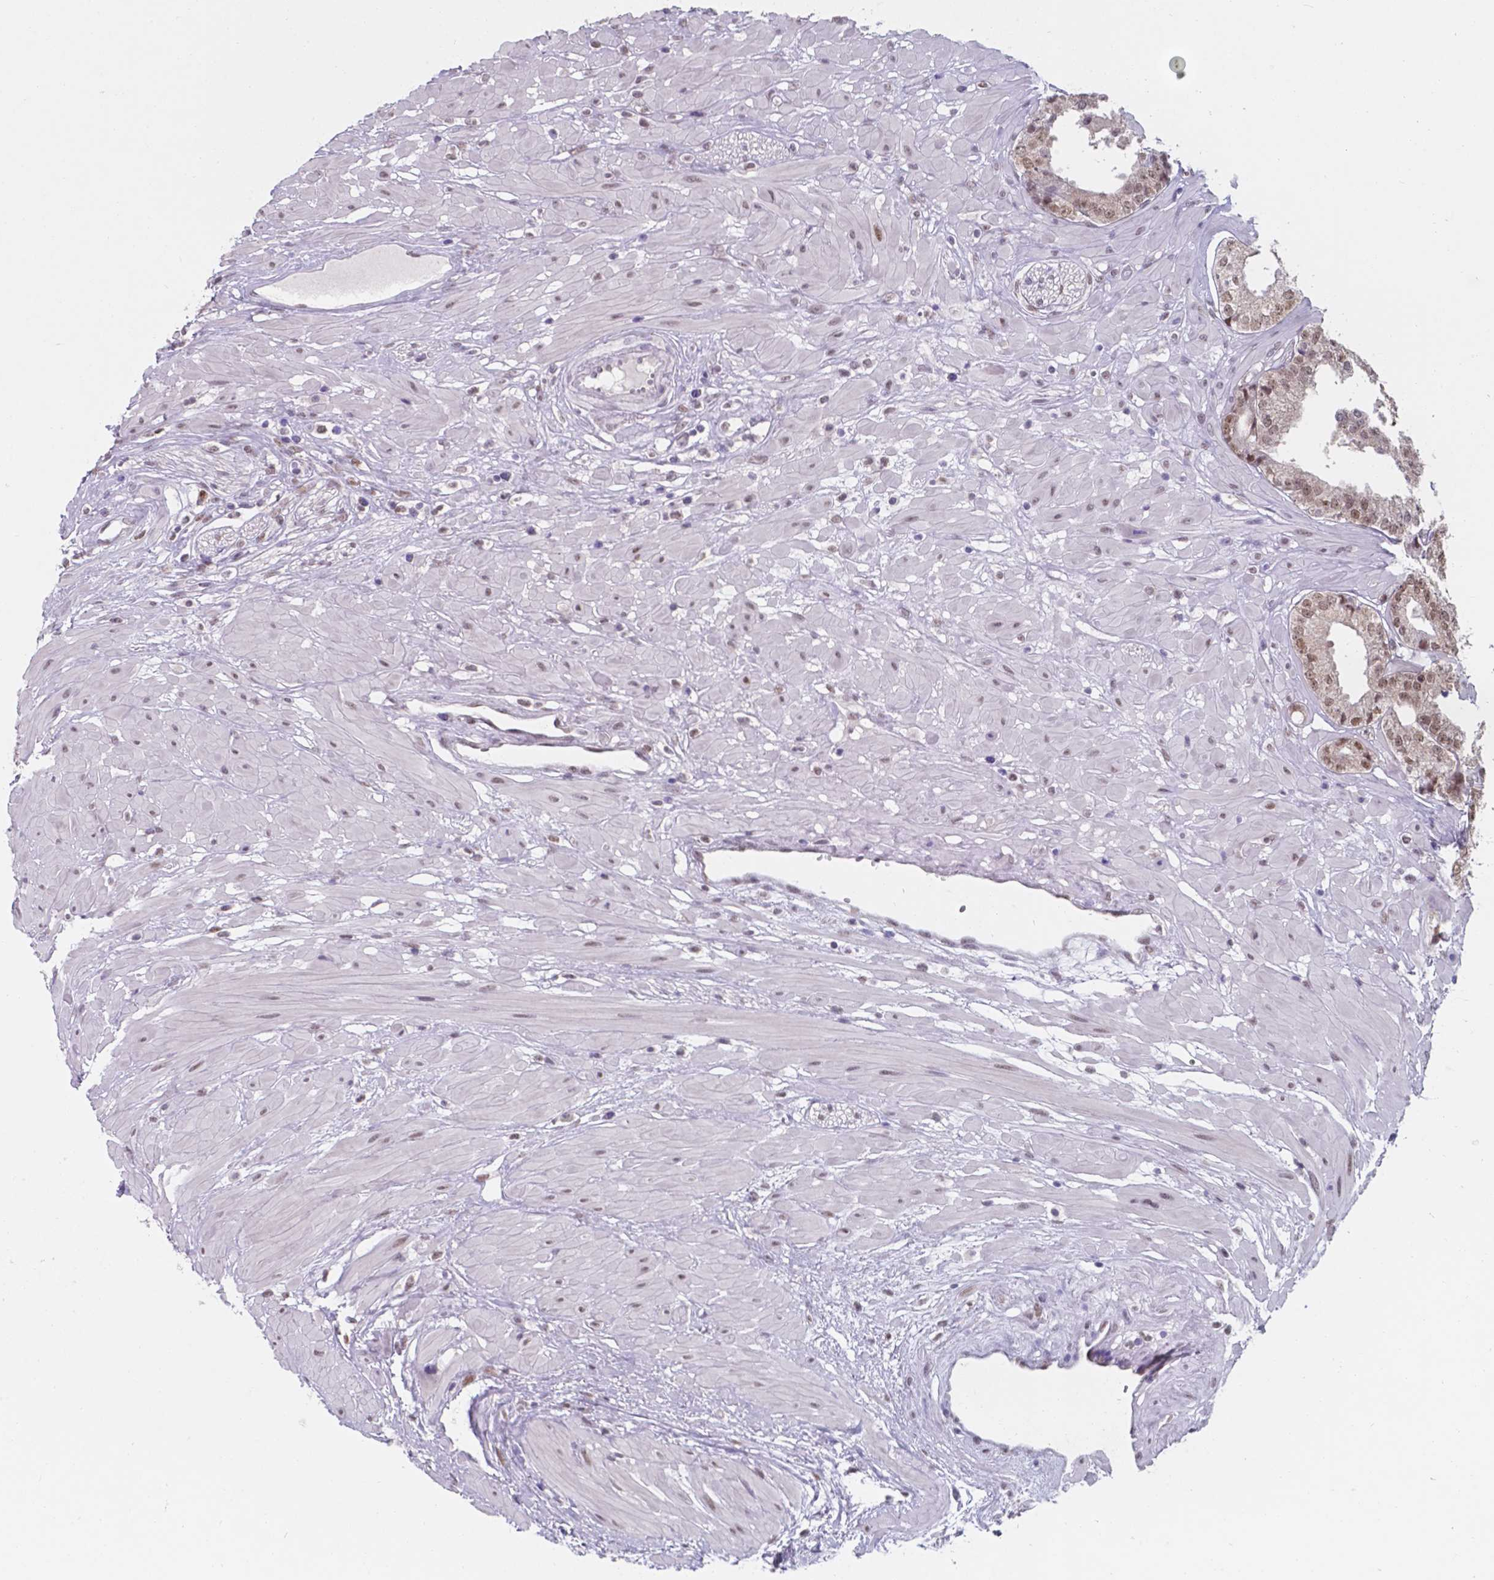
{"staining": {"intensity": "moderate", "quantity": "<25%", "location": "nuclear"}, "tissue": "prostate cancer", "cell_type": "Tumor cells", "image_type": "cancer", "snomed": [{"axis": "morphology", "description": "Adenocarcinoma, Low grade"}, {"axis": "topography", "description": "Prostate"}], "caption": "Immunohistochemistry of human prostate adenocarcinoma (low-grade) displays low levels of moderate nuclear positivity in about <25% of tumor cells.", "gene": "UBE2E2", "patient": {"sex": "male", "age": 60}}